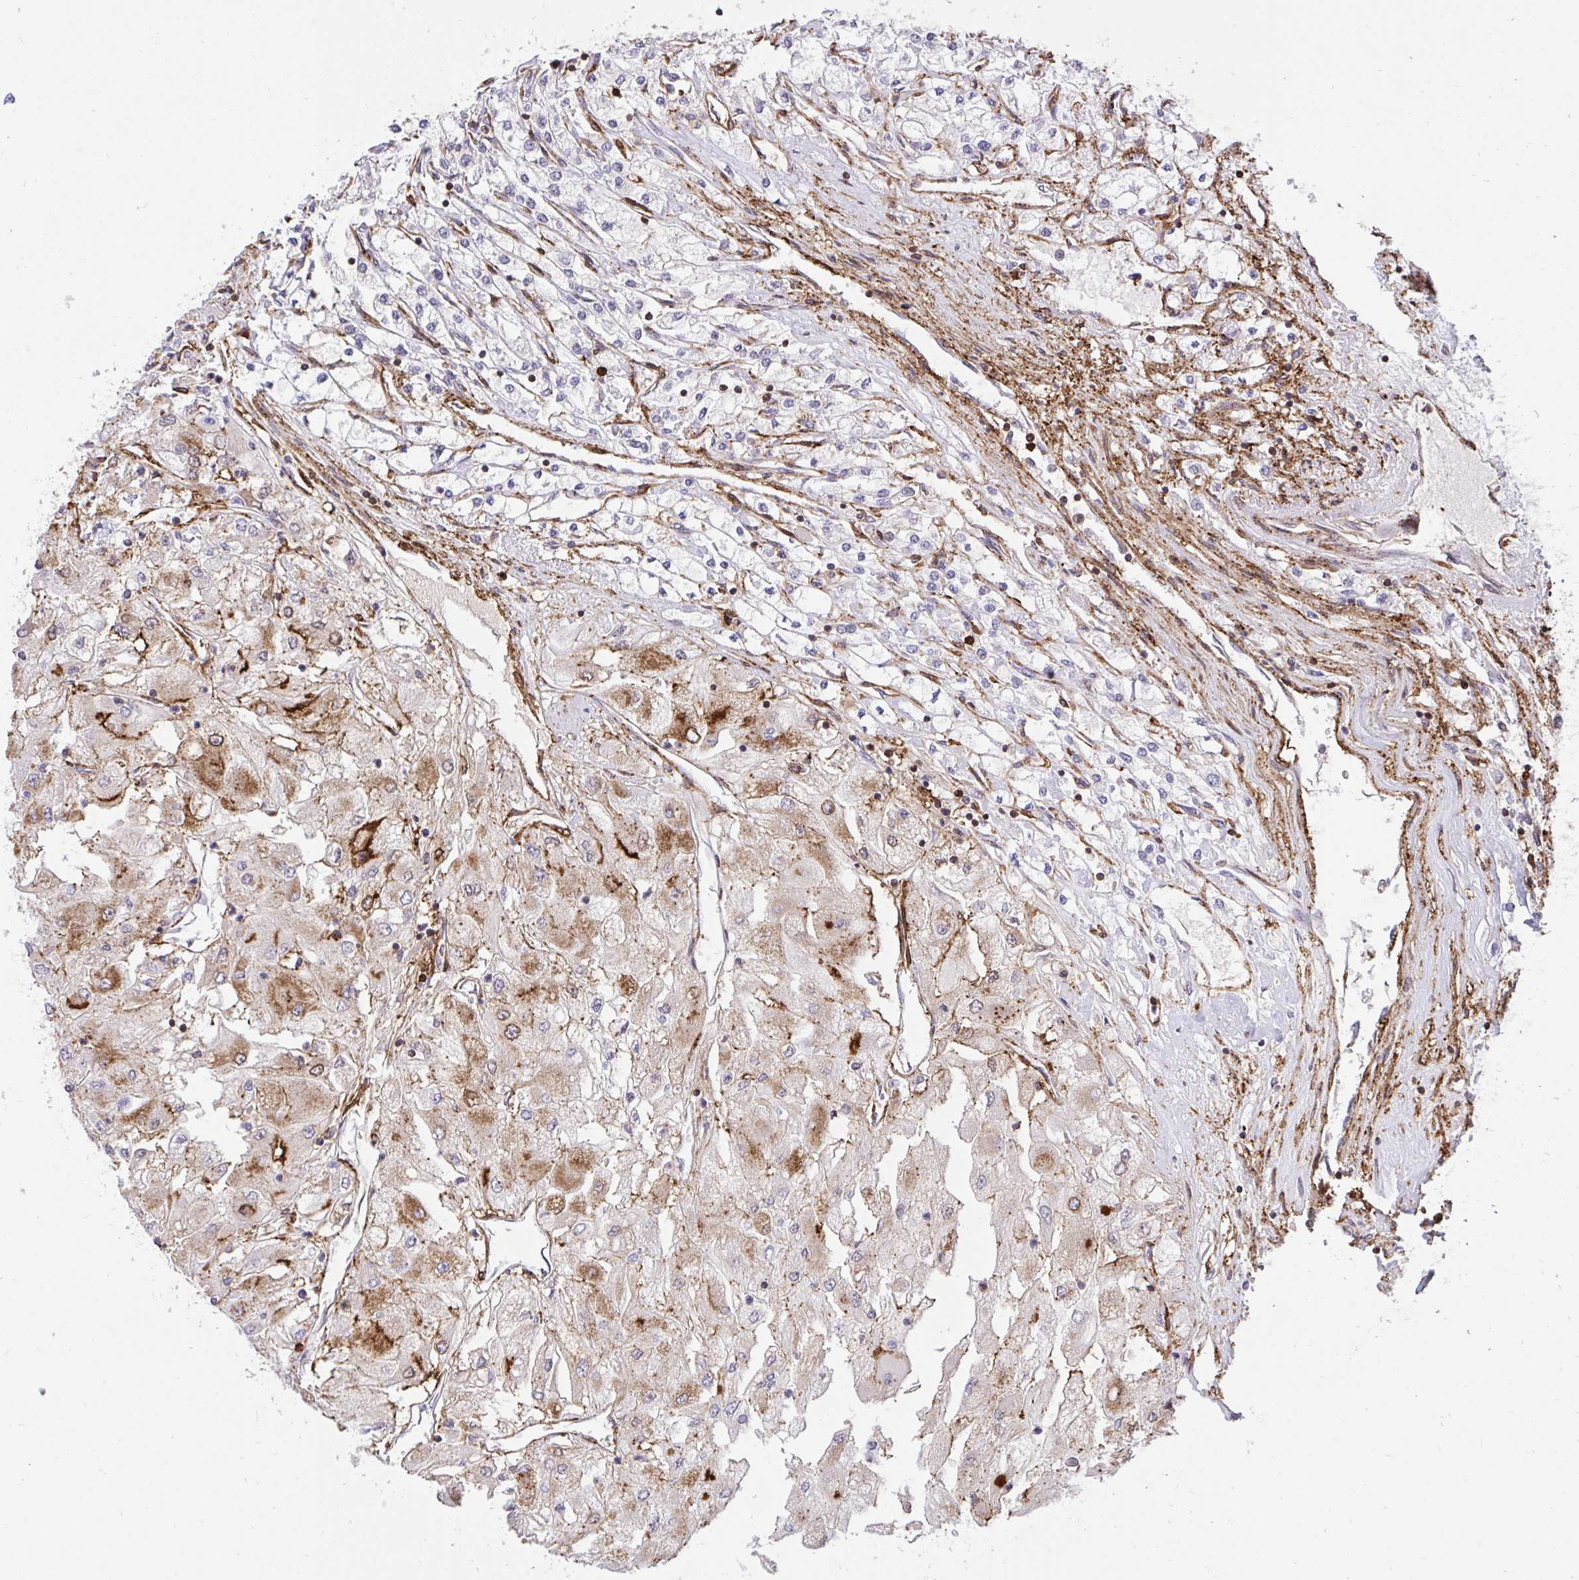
{"staining": {"intensity": "moderate", "quantity": "<25%", "location": "cytoplasmic/membranous"}, "tissue": "renal cancer", "cell_type": "Tumor cells", "image_type": "cancer", "snomed": [{"axis": "morphology", "description": "Adenocarcinoma, NOS"}, {"axis": "topography", "description": "Kidney"}], "caption": "There is low levels of moderate cytoplasmic/membranous expression in tumor cells of renal cancer (adenocarcinoma), as demonstrated by immunohistochemical staining (brown color).", "gene": "ERI1", "patient": {"sex": "male", "age": 80}}